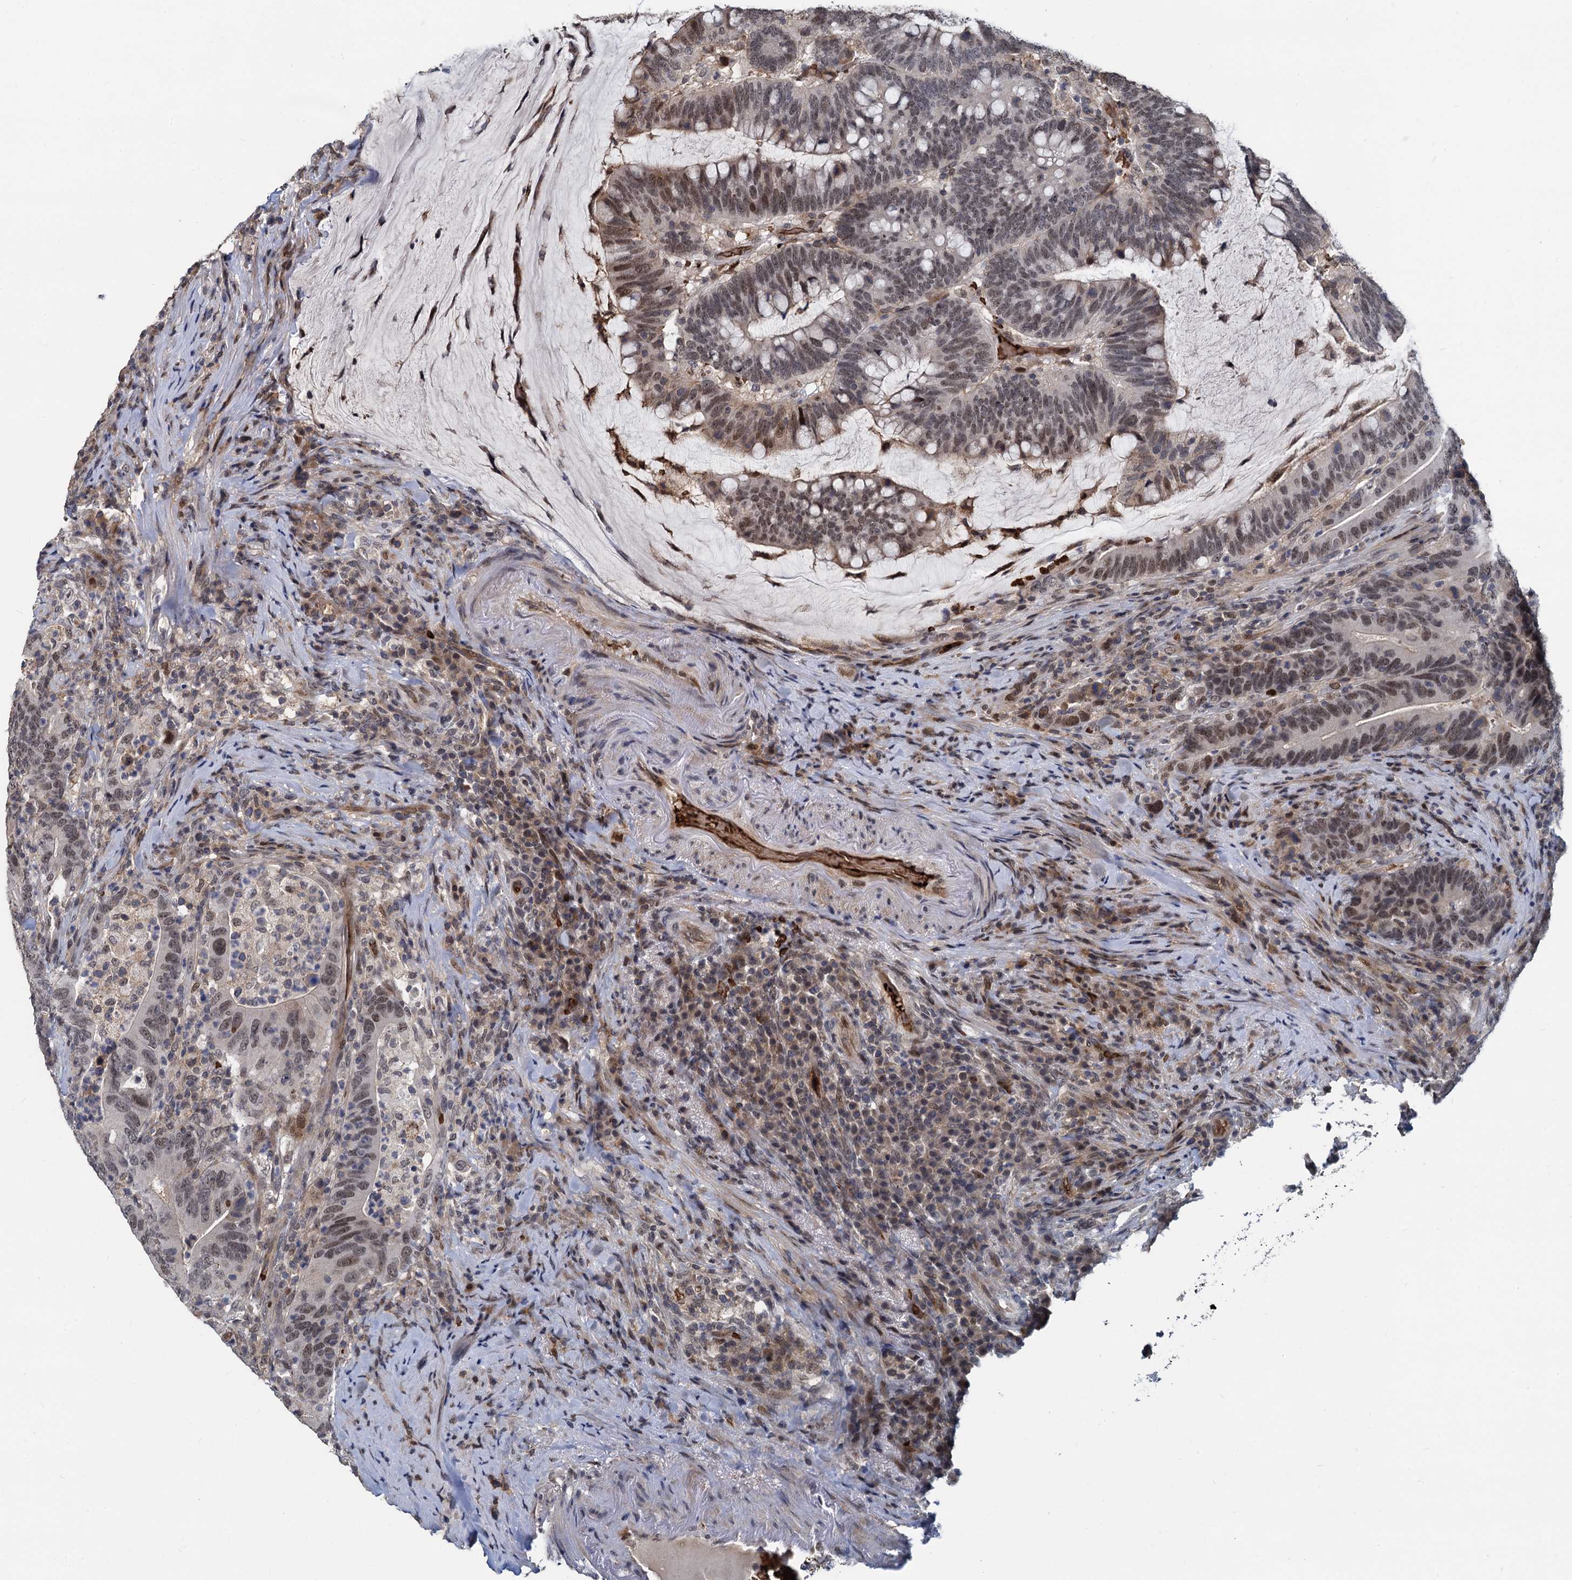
{"staining": {"intensity": "moderate", "quantity": ">75%", "location": "nuclear"}, "tissue": "colorectal cancer", "cell_type": "Tumor cells", "image_type": "cancer", "snomed": [{"axis": "morphology", "description": "Adenocarcinoma, NOS"}, {"axis": "topography", "description": "Colon"}], "caption": "Immunohistochemistry (IHC) histopathology image of neoplastic tissue: human adenocarcinoma (colorectal) stained using immunohistochemistry (IHC) shows medium levels of moderate protein expression localized specifically in the nuclear of tumor cells, appearing as a nuclear brown color.", "gene": "FANCI", "patient": {"sex": "female", "age": 66}}